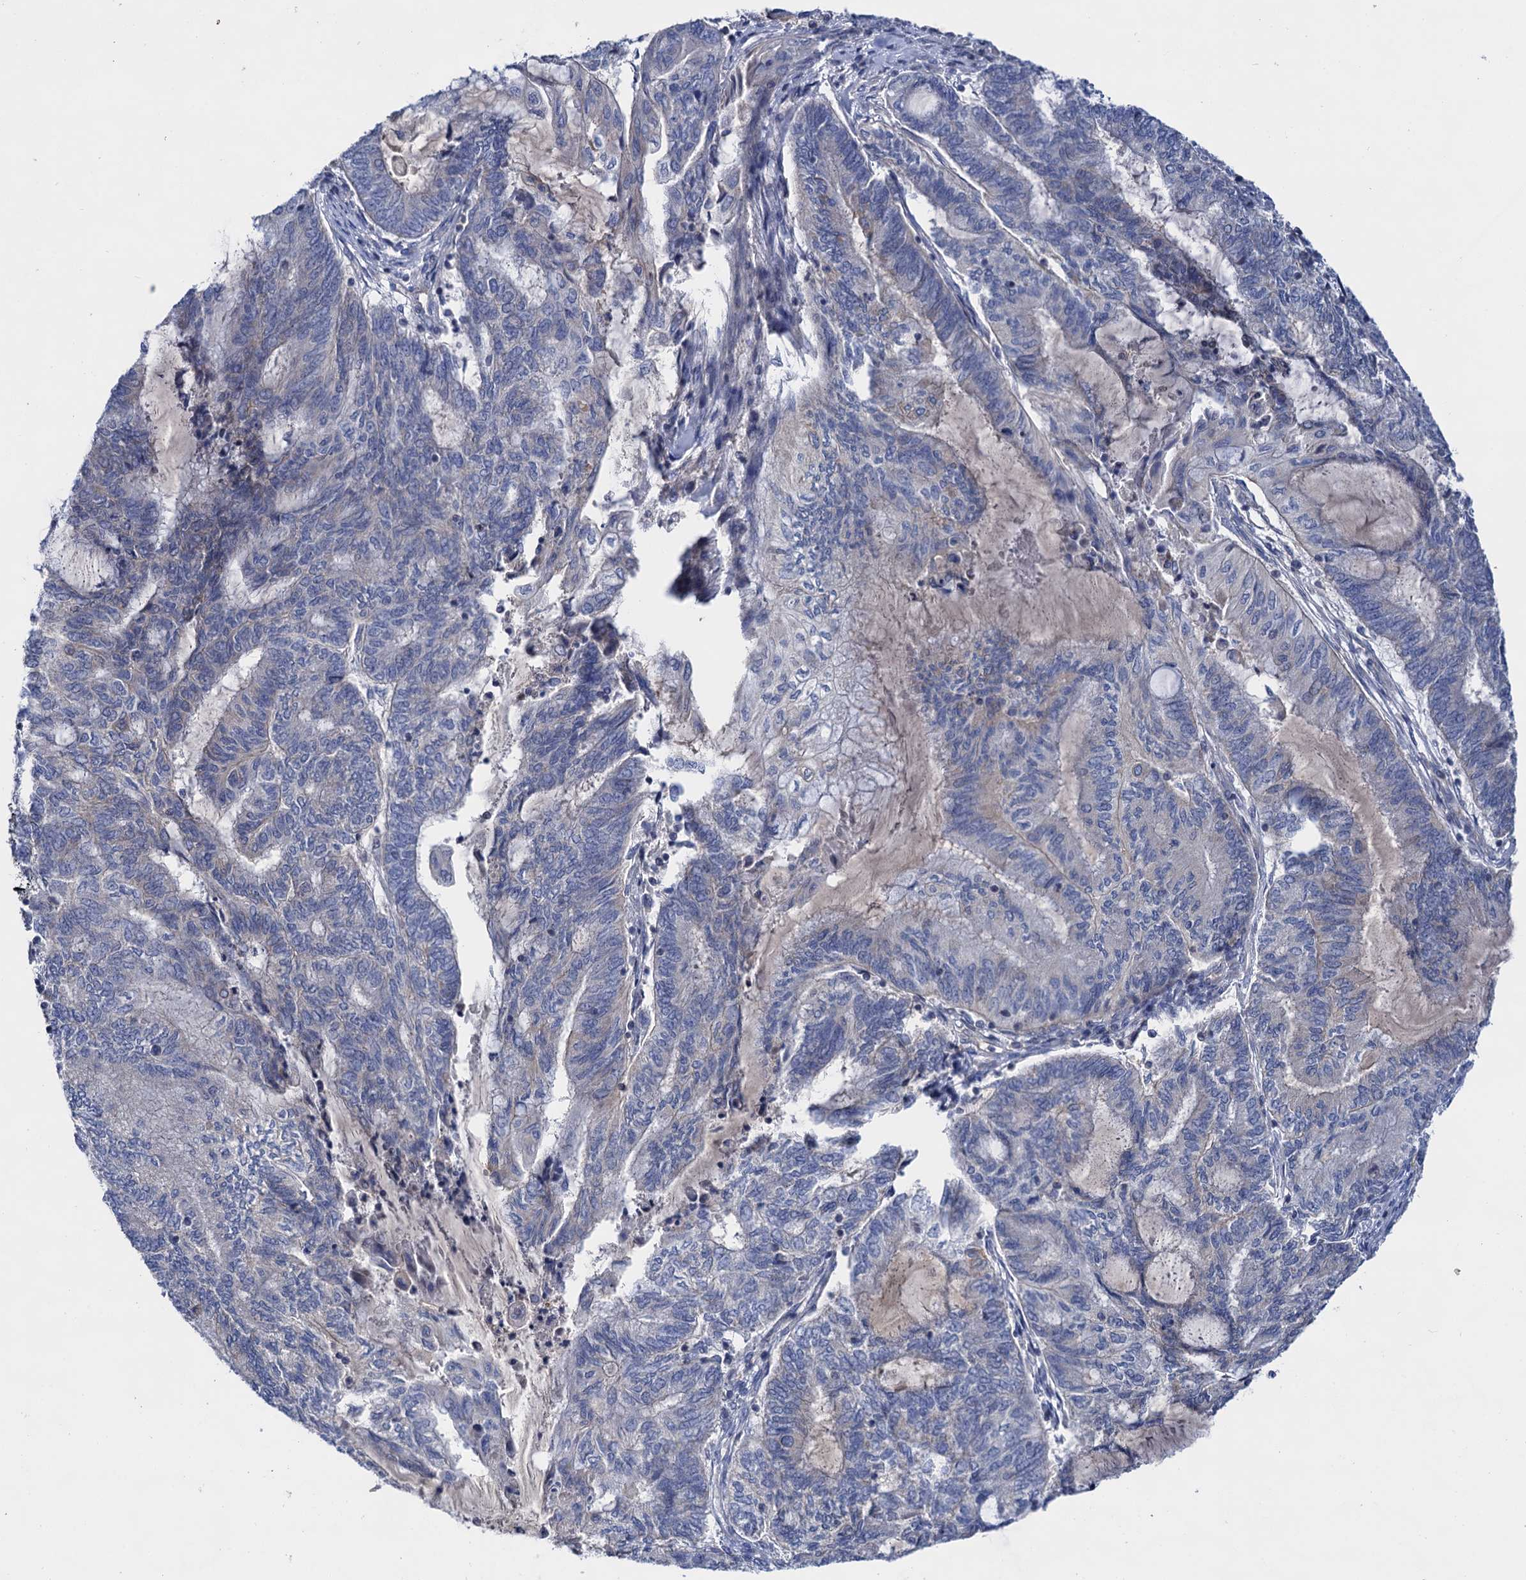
{"staining": {"intensity": "negative", "quantity": "none", "location": "none"}, "tissue": "endometrial cancer", "cell_type": "Tumor cells", "image_type": "cancer", "snomed": [{"axis": "morphology", "description": "Adenocarcinoma, NOS"}, {"axis": "topography", "description": "Uterus"}, {"axis": "topography", "description": "Endometrium"}], "caption": "Tumor cells are negative for brown protein staining in endometrial cancer.", "gene": "ABLIM1", "patient": {"sex": "female", "age": 70}}